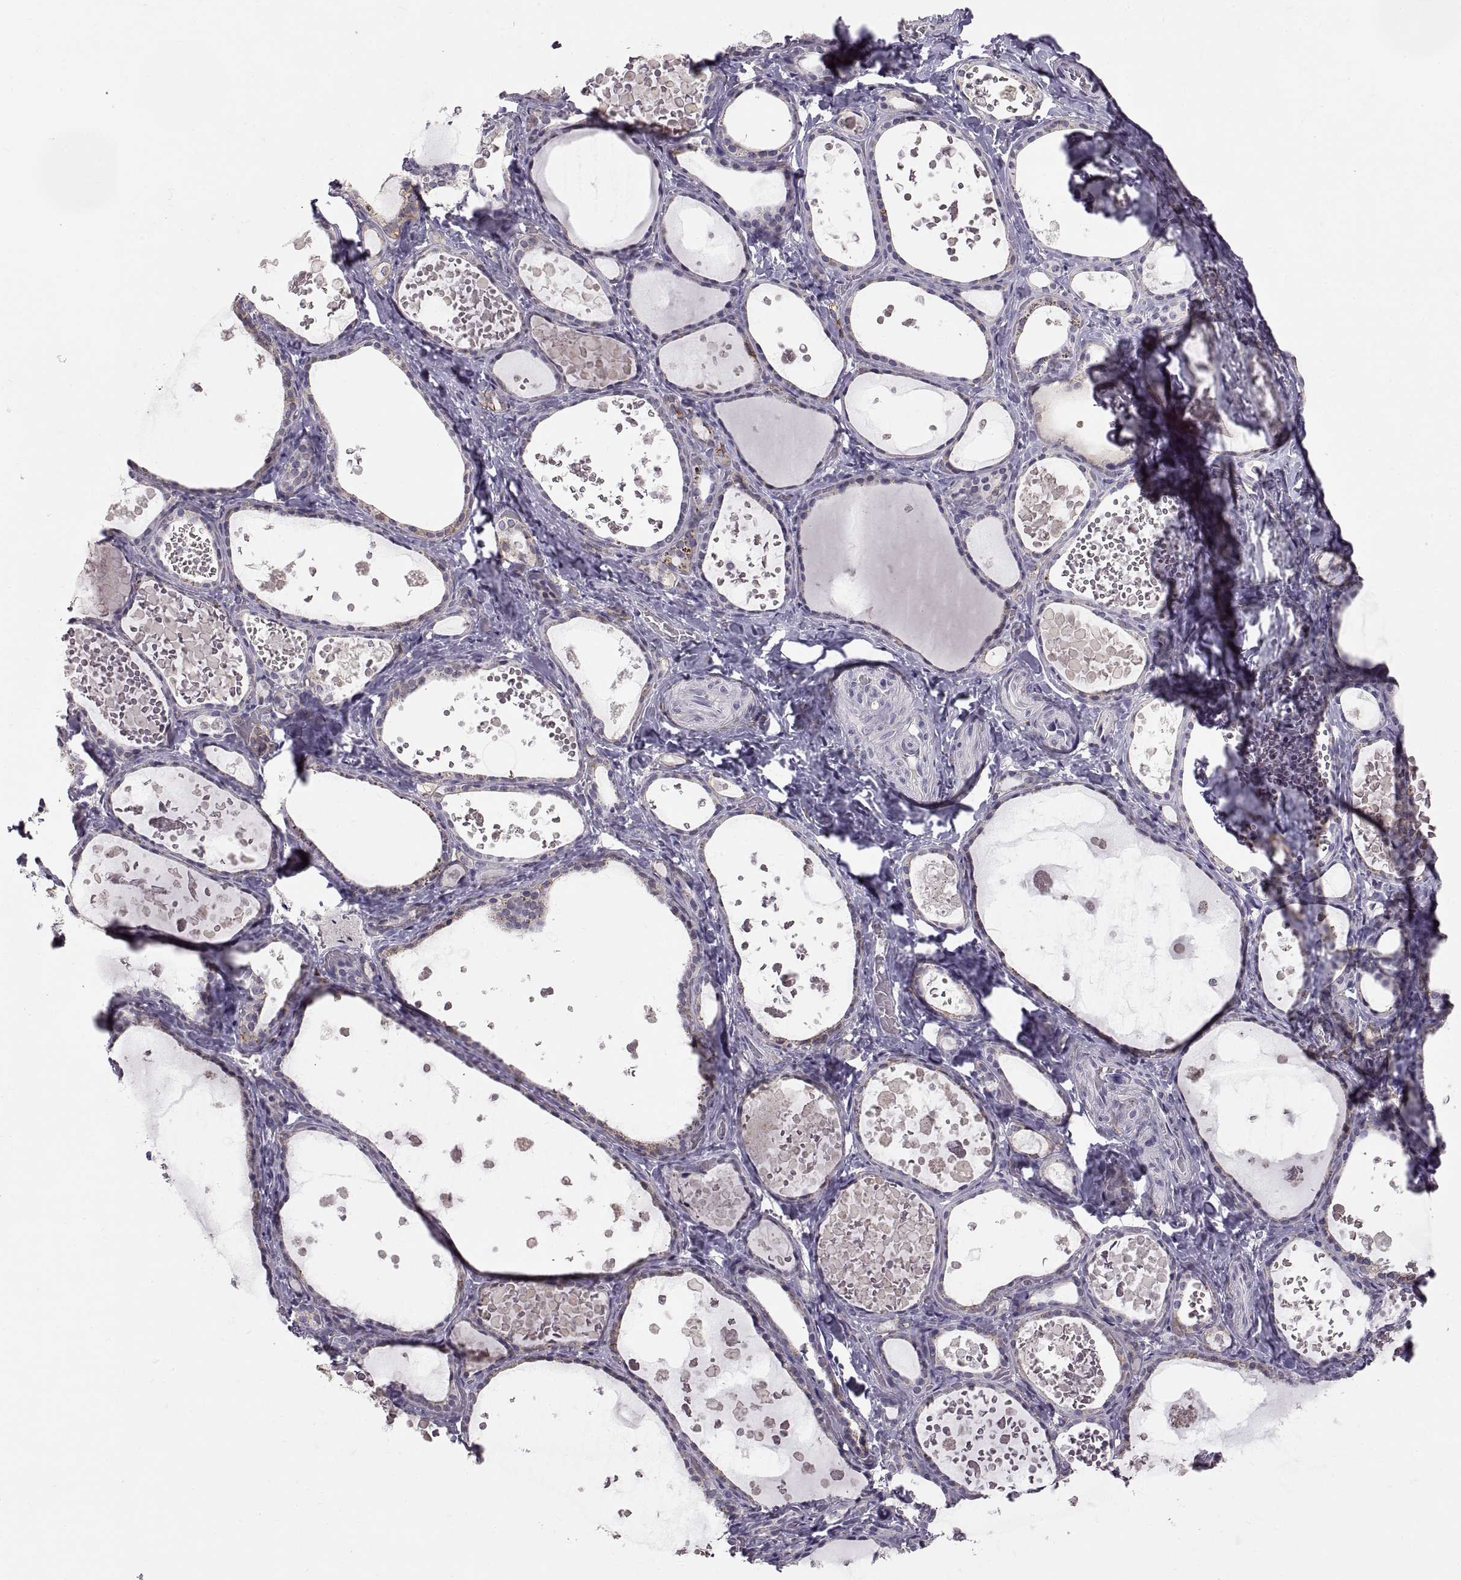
{"staining": {"intensity": "negative", "quantity": "none", "location": "none"}, "tissue": "thyroid gland", "cell_type": "Glandular cells", "image_type": "normal", "snomed": [{"axis": "morphology", "description": "Normal tissue, NOS"}, {"axis": "topography", "description": "Thyroid gland"}], "caption": "Immunohistochemistry image of unremarkable thyroid gland: thyroid gland stained with DAB (3,3'-diaminobenzidine) reveals no significant protein expression in glandular cells.", "gene": "CDH2", "patient": {"sex": "female", "age": 56}}